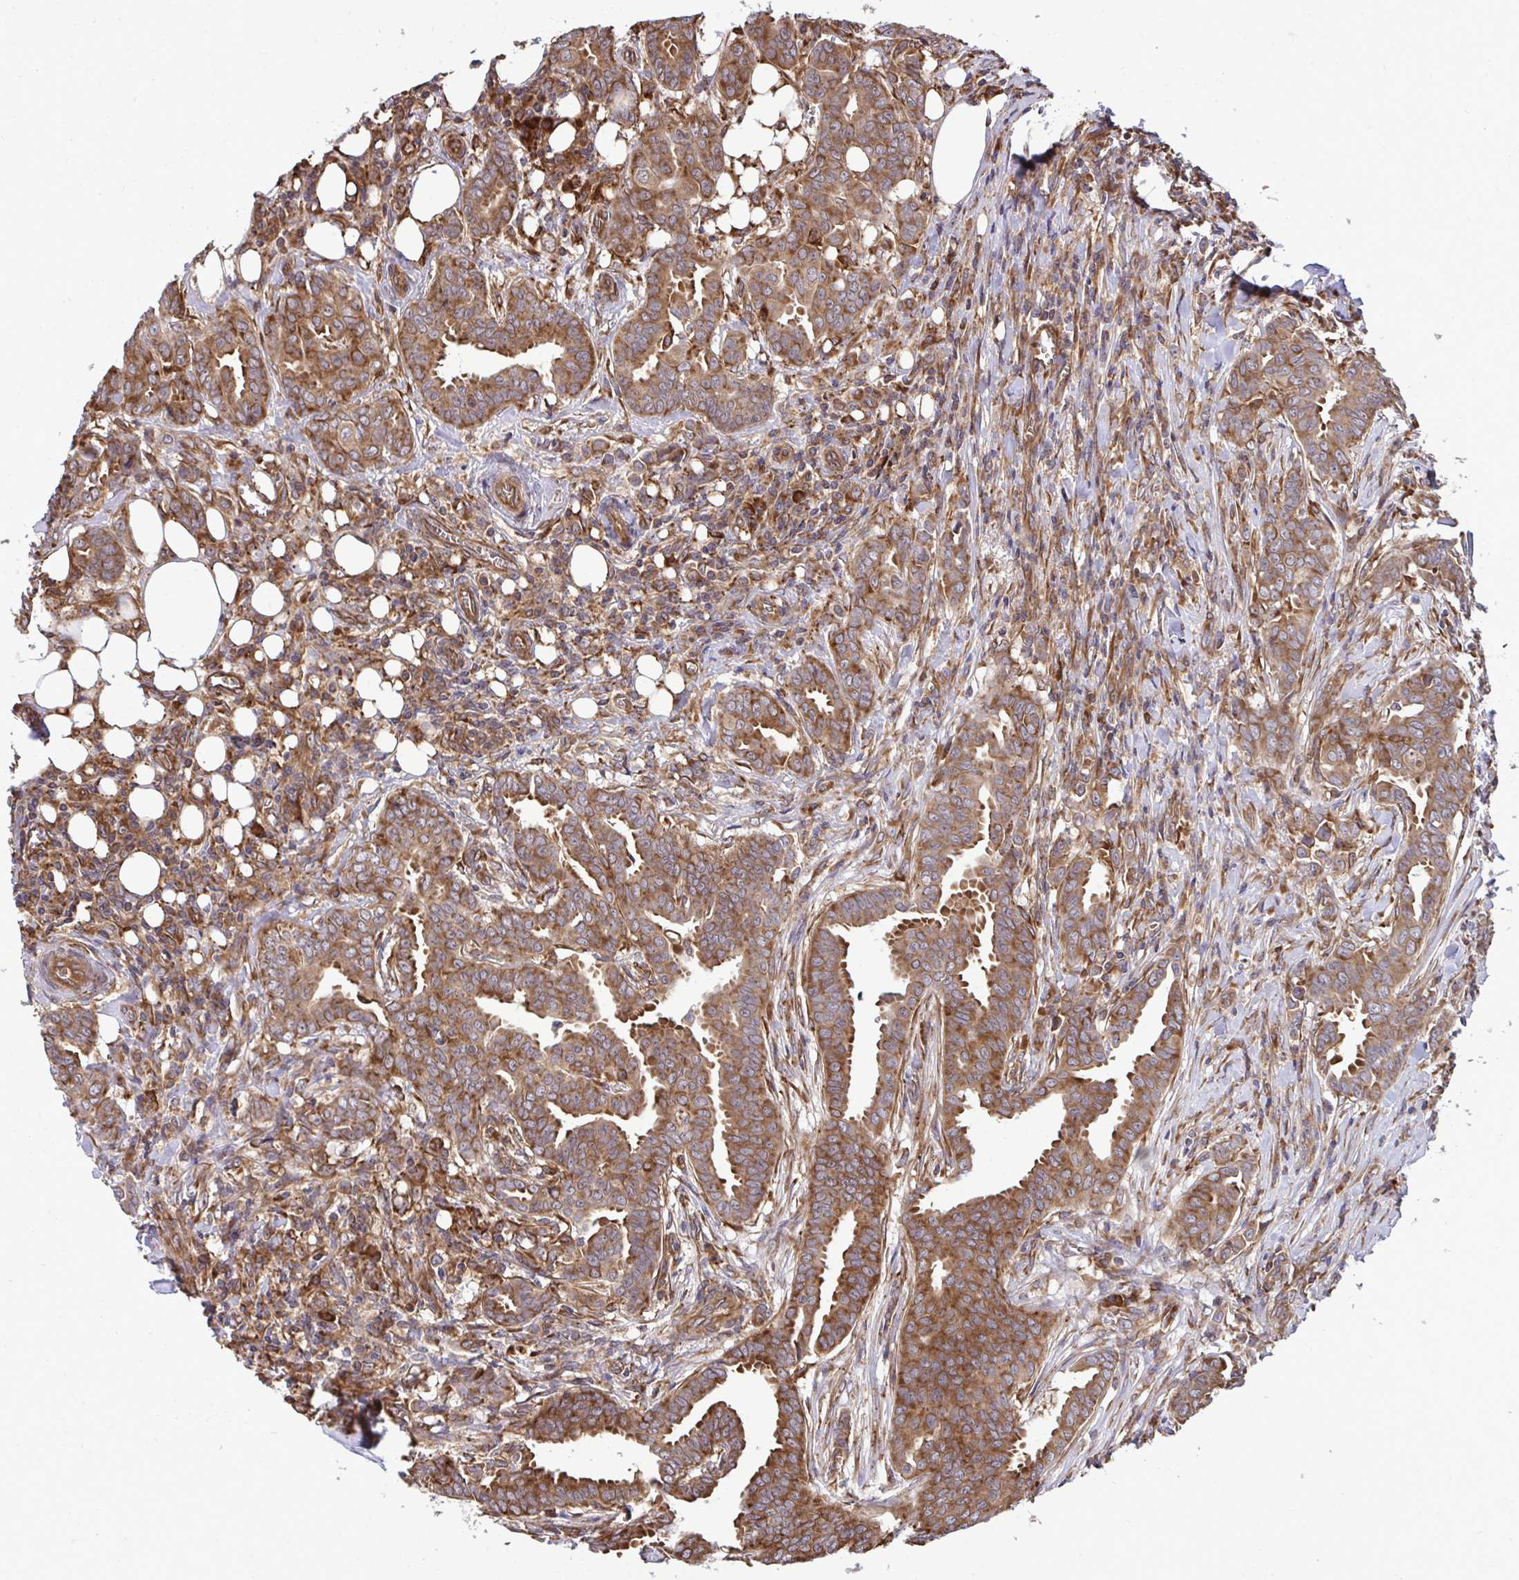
{"staining": {"intensity": "moderate", "quantity": ">75%", "location": "cytoplasmic/membranous"}, "tissue": "breast cancer", "cell_type": "Tumor cells", "image_type": "cancer", "snomed": [{"axis": "morphology", "description": "Duct carcinoma"}, {"axis": "topography", "description": "Breast"}], "caption": "Human breast cancer stained with a protein marker shows moderate staining in tumor cells.", "gene": "RPS15", "patient": {"sex": "female", "age": 45}}